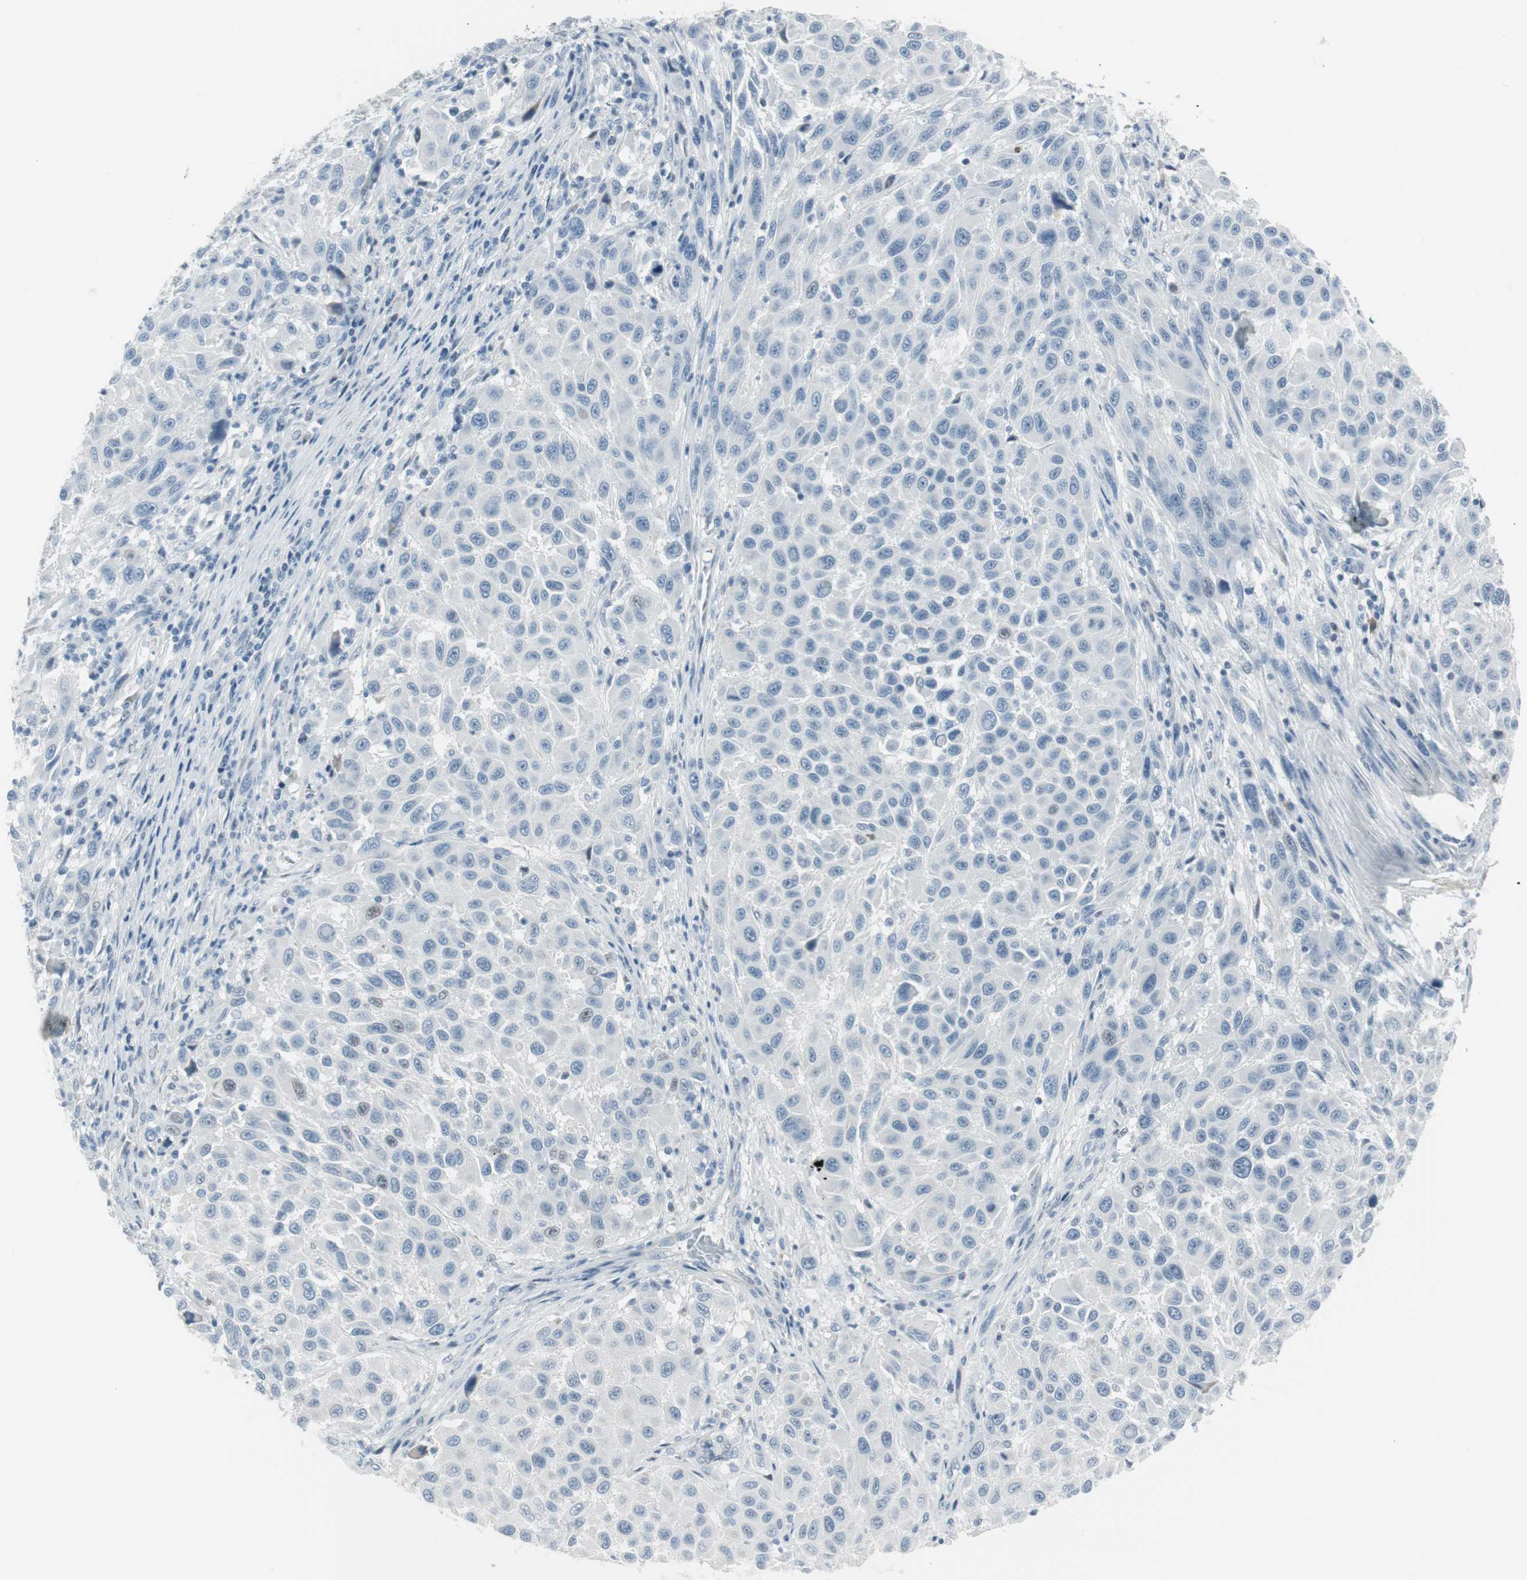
{"staining": {"intensity": "negative", "quantity": "none", "location": "none"}, "tissue": "melanoma", "cell_type": "Tumor cells", "image_type": "cancer", "snomed": [{"axis": "morphology", "description": "Malignant melanoma, Metastatic site"}, {"axis": "topography", "description": "Lymph node"}], "caption": "This image is of melanoma stained with IHC to label a protein in brown with the nuclei are counter-stained blue. There is no staining in tumor cells.", "gene": "AGR2", "patient": {"sex": "male", "age": 61}}